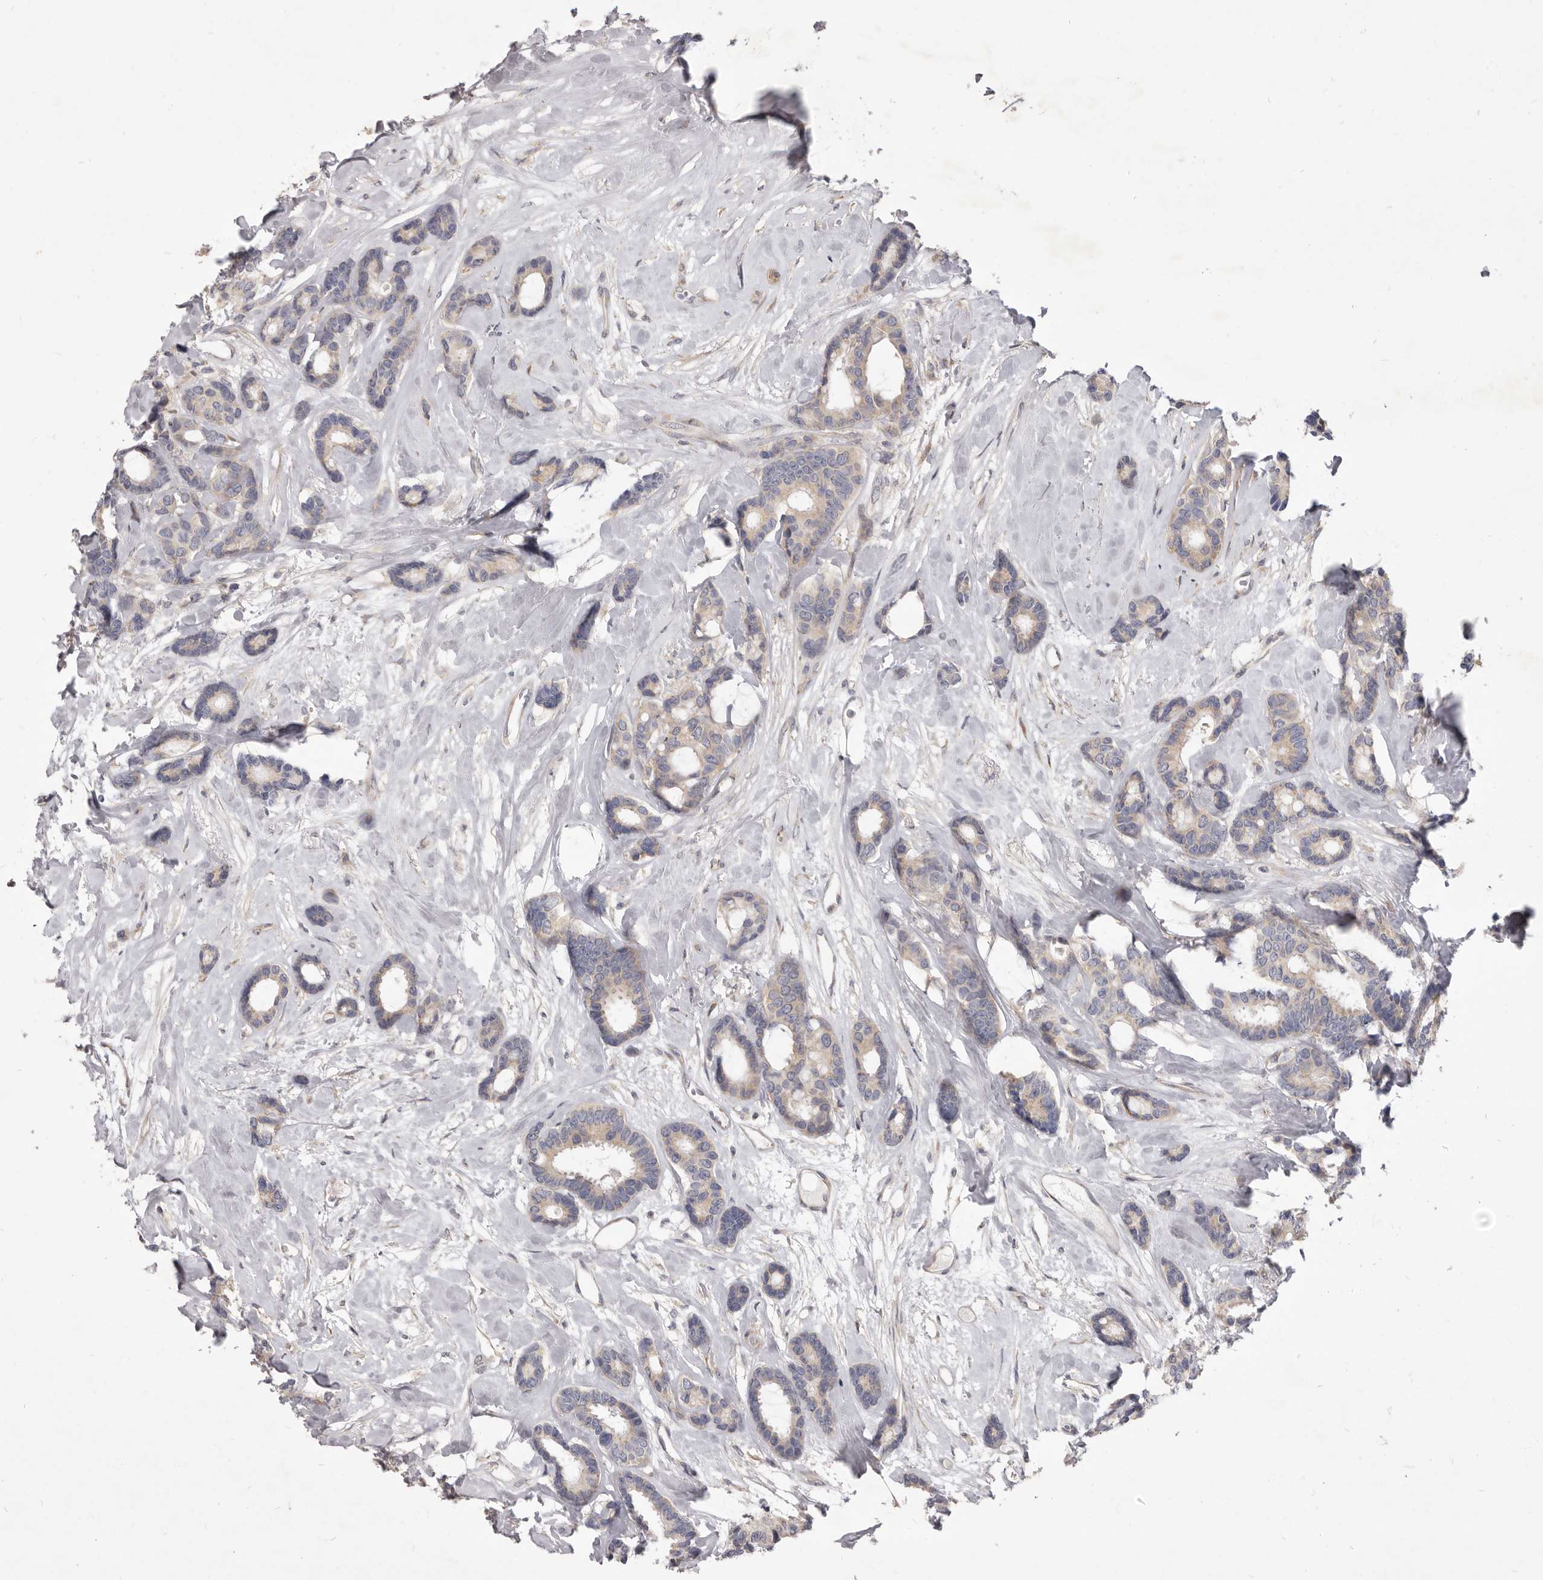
{"staining": {"intensity": "weak", "quantity": "<25%", "location": "cytoplasmic/membranous"}, "tissue": "breast cancer", "cell_type": "Tumor cells", "image_type": "cancer", "snomed": [{"axis": "morphology", "description": "Duct carcinoma"}, {"axis": "topography", "description": "Breast"}], "caption": "Protein analysis of breast cancer demonstrates no significant staining in tumor cells.", "gene": "TBC1D8B", "patient": {"sex": "female", "age": 87}}